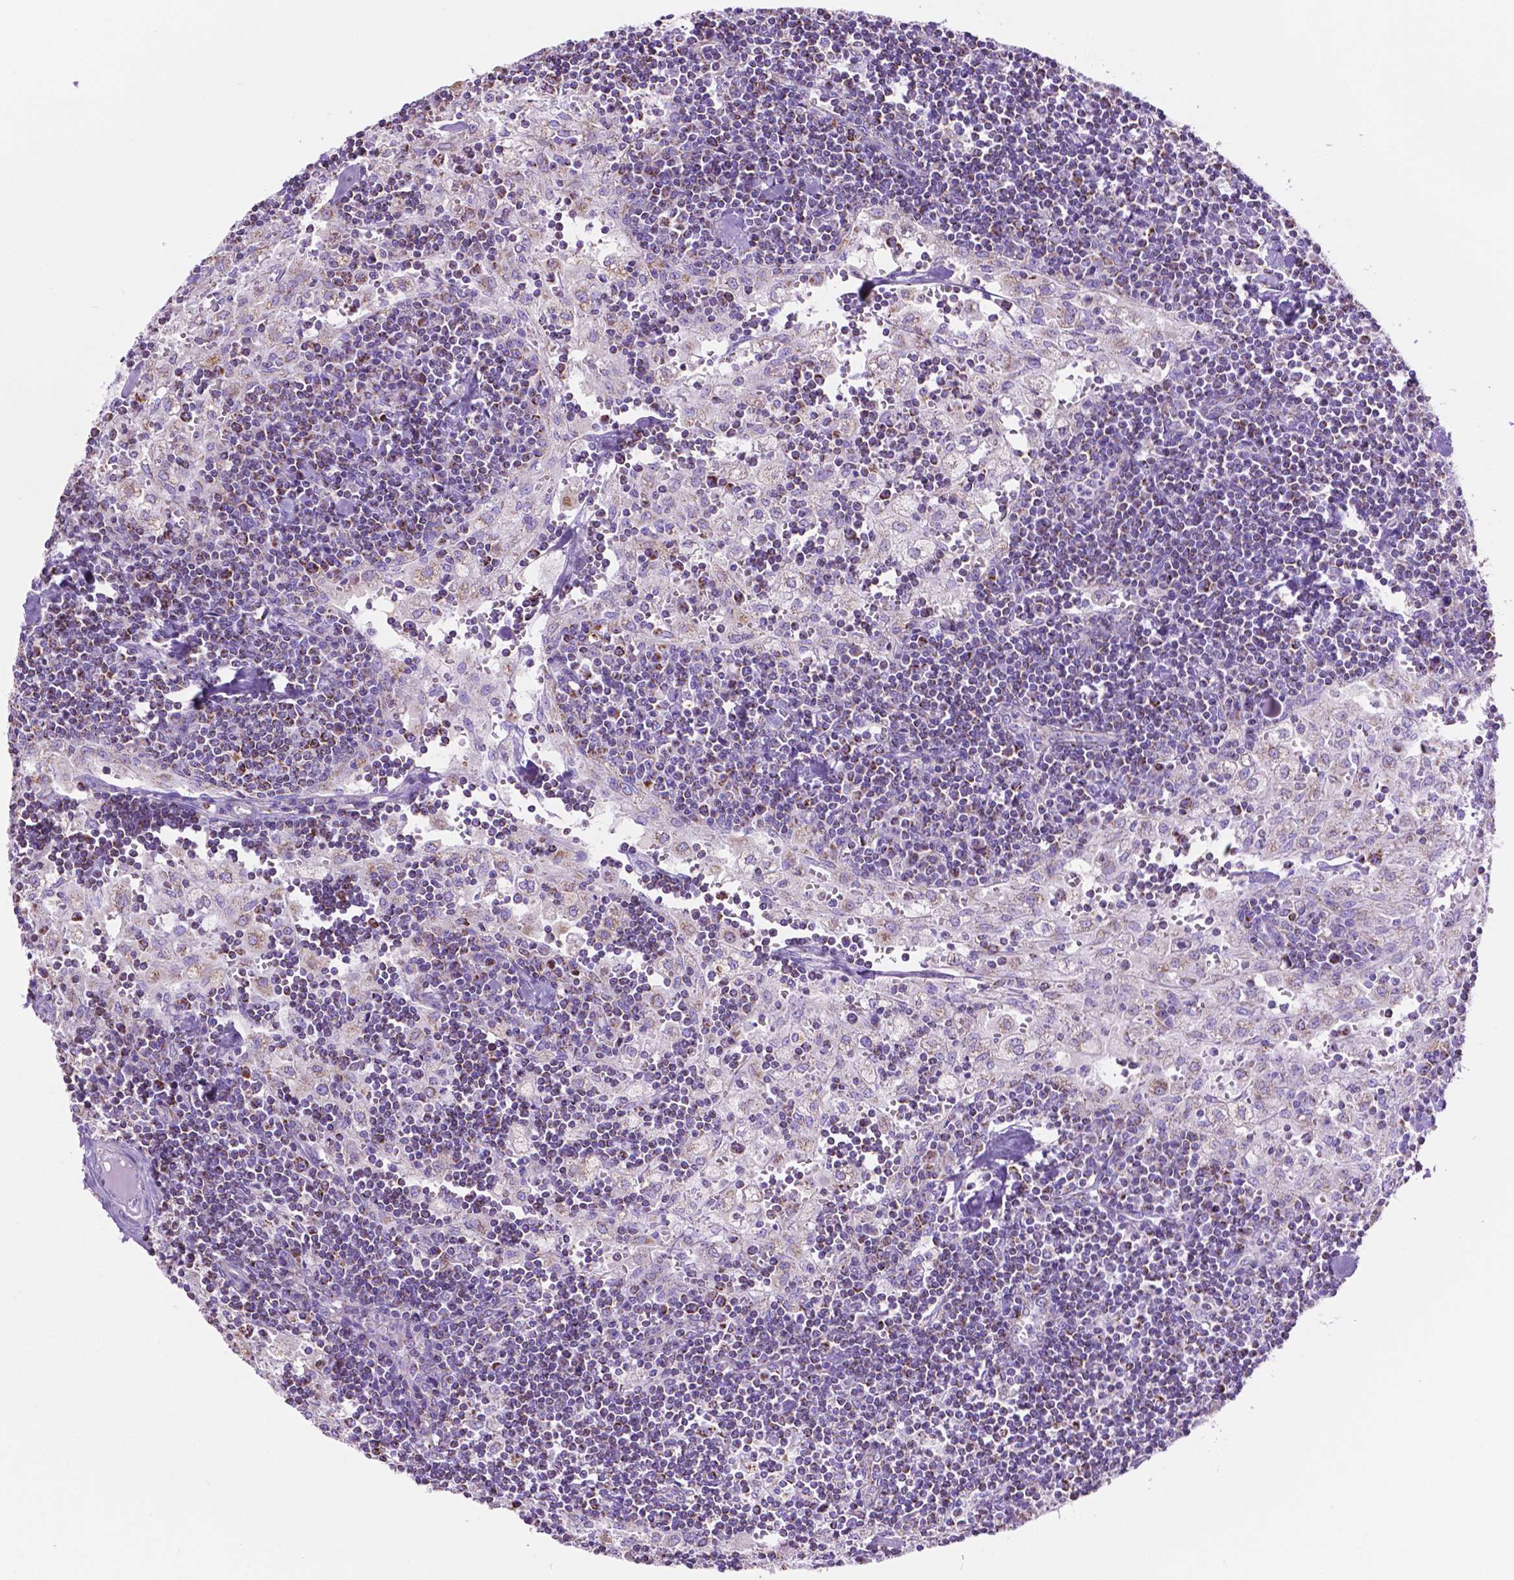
{"staining": {"intensity": "strong", "quantity": "25%-75%", "location": "cytoplasmic/membranous"}, "tissue": "lymph node", "cell_type": "Germinal center cells", "image_type": "normal", "snomed": [{"axis": "morphology", "description": "Normal tissue, NOS"}, {"axis": "topography", "description": "Lymph node"}], "caption": "IHC (DAB) staining of unremarkable lymph node exhibits strong cytoplasmic/membranous protein expression in approximately 25%-75% of germinal center cells. The staining is performed using DAB brown chromogen to label protein expression. The nuclei are counter-stained blue using hematoxylin.", "gene": "GDPD5", "patient": {"sex": "male", "age": 55}}